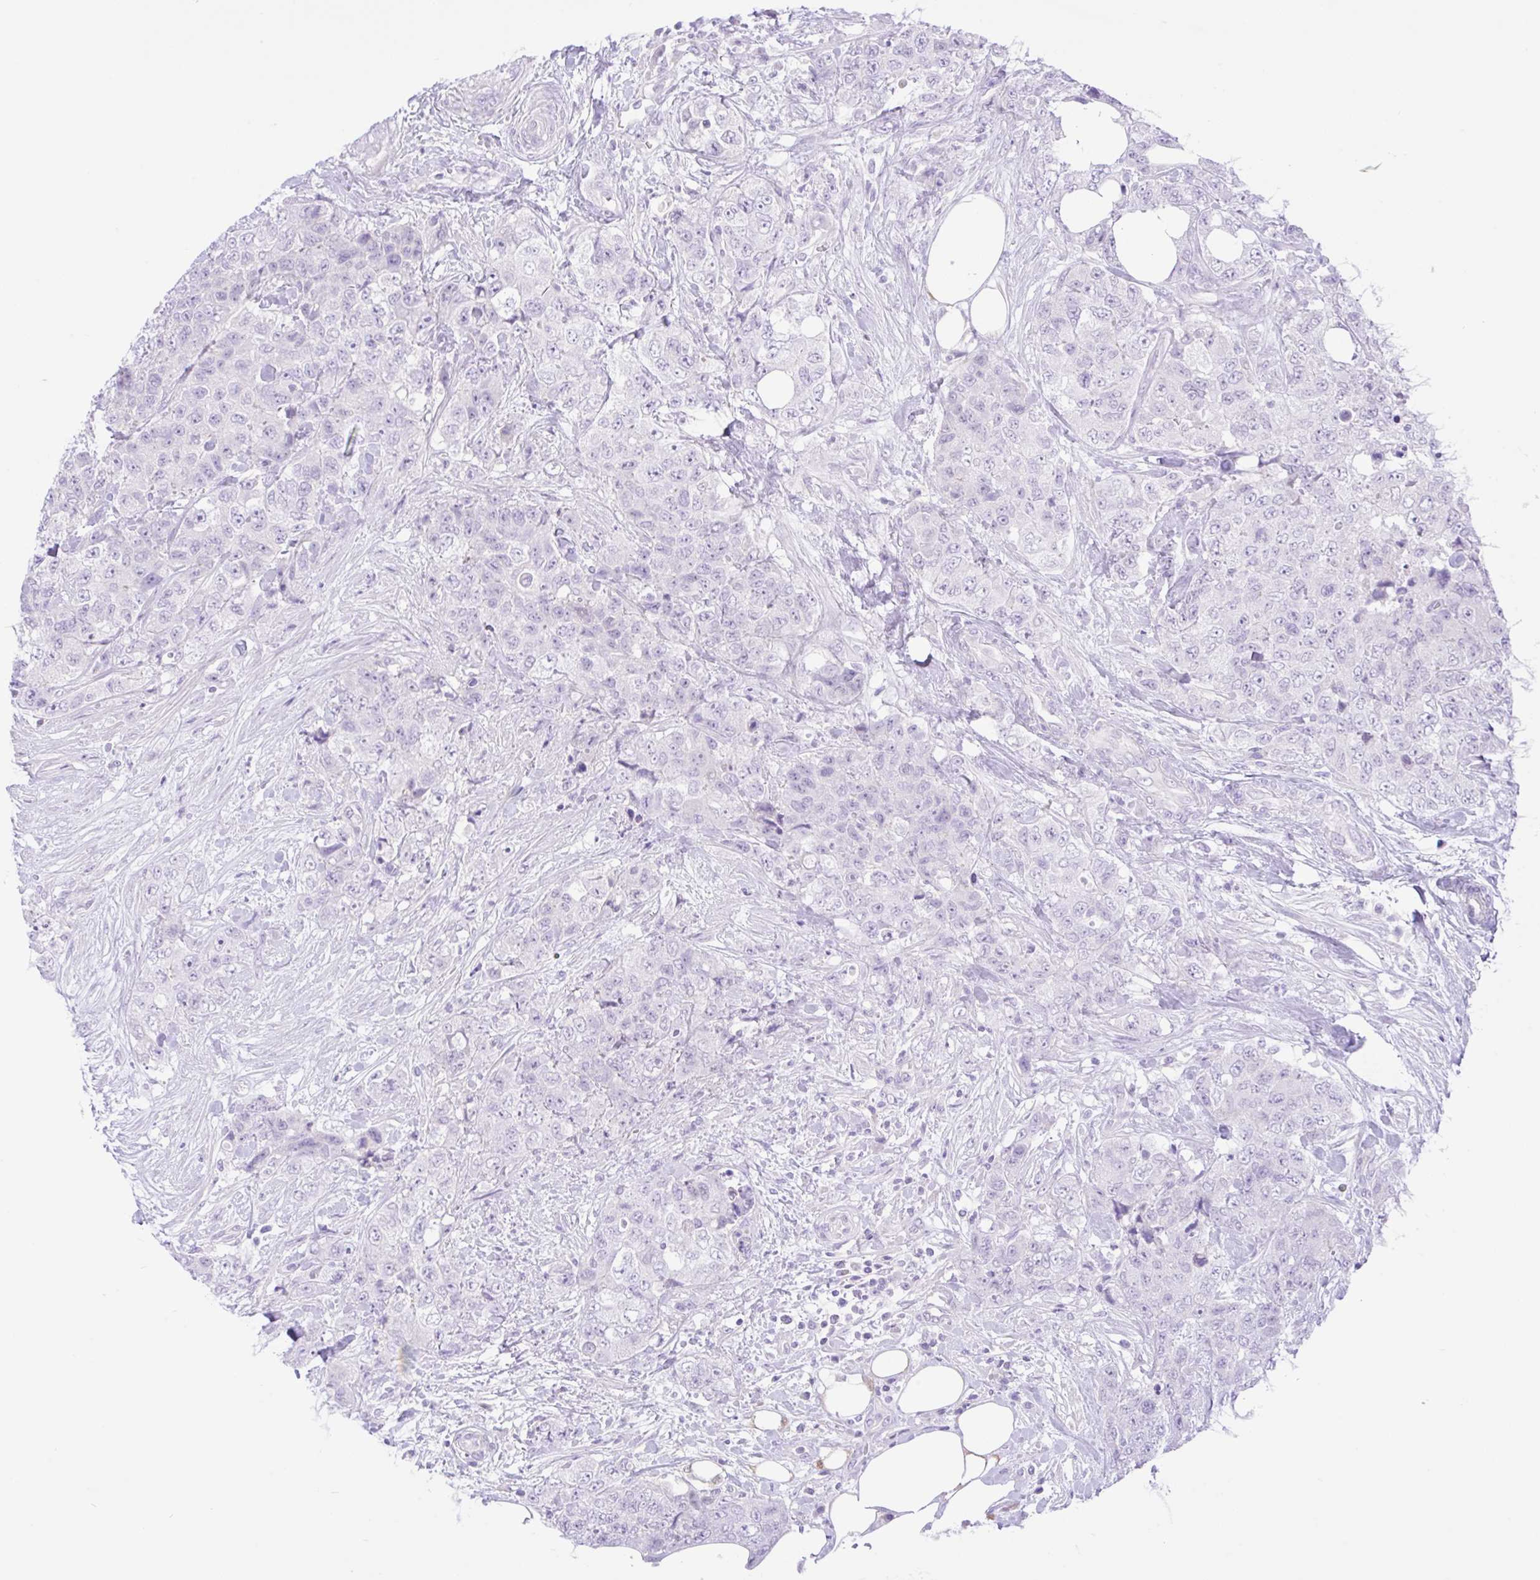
{"staining": {"intensity": "negative", "quantity": "none", "location": "none"}, "tissue": "urothelial cancer", "cell_type": "Tumor cells", "image_type": "cancer", "snomed": [{"axis": "morphology", "description": "Urothelial carcinoma, High grade"}, {"axis": "topography", "description": "Urinary bladder"}], "caption": "DAB (3,3'-diaminobenzidine) immunohistochemical staining of high-grade urothelial carcinoma reveals no significant staining in tumor cells.", "gene": "ZNF101", "patient": {"sex": "female", "age": 78}}